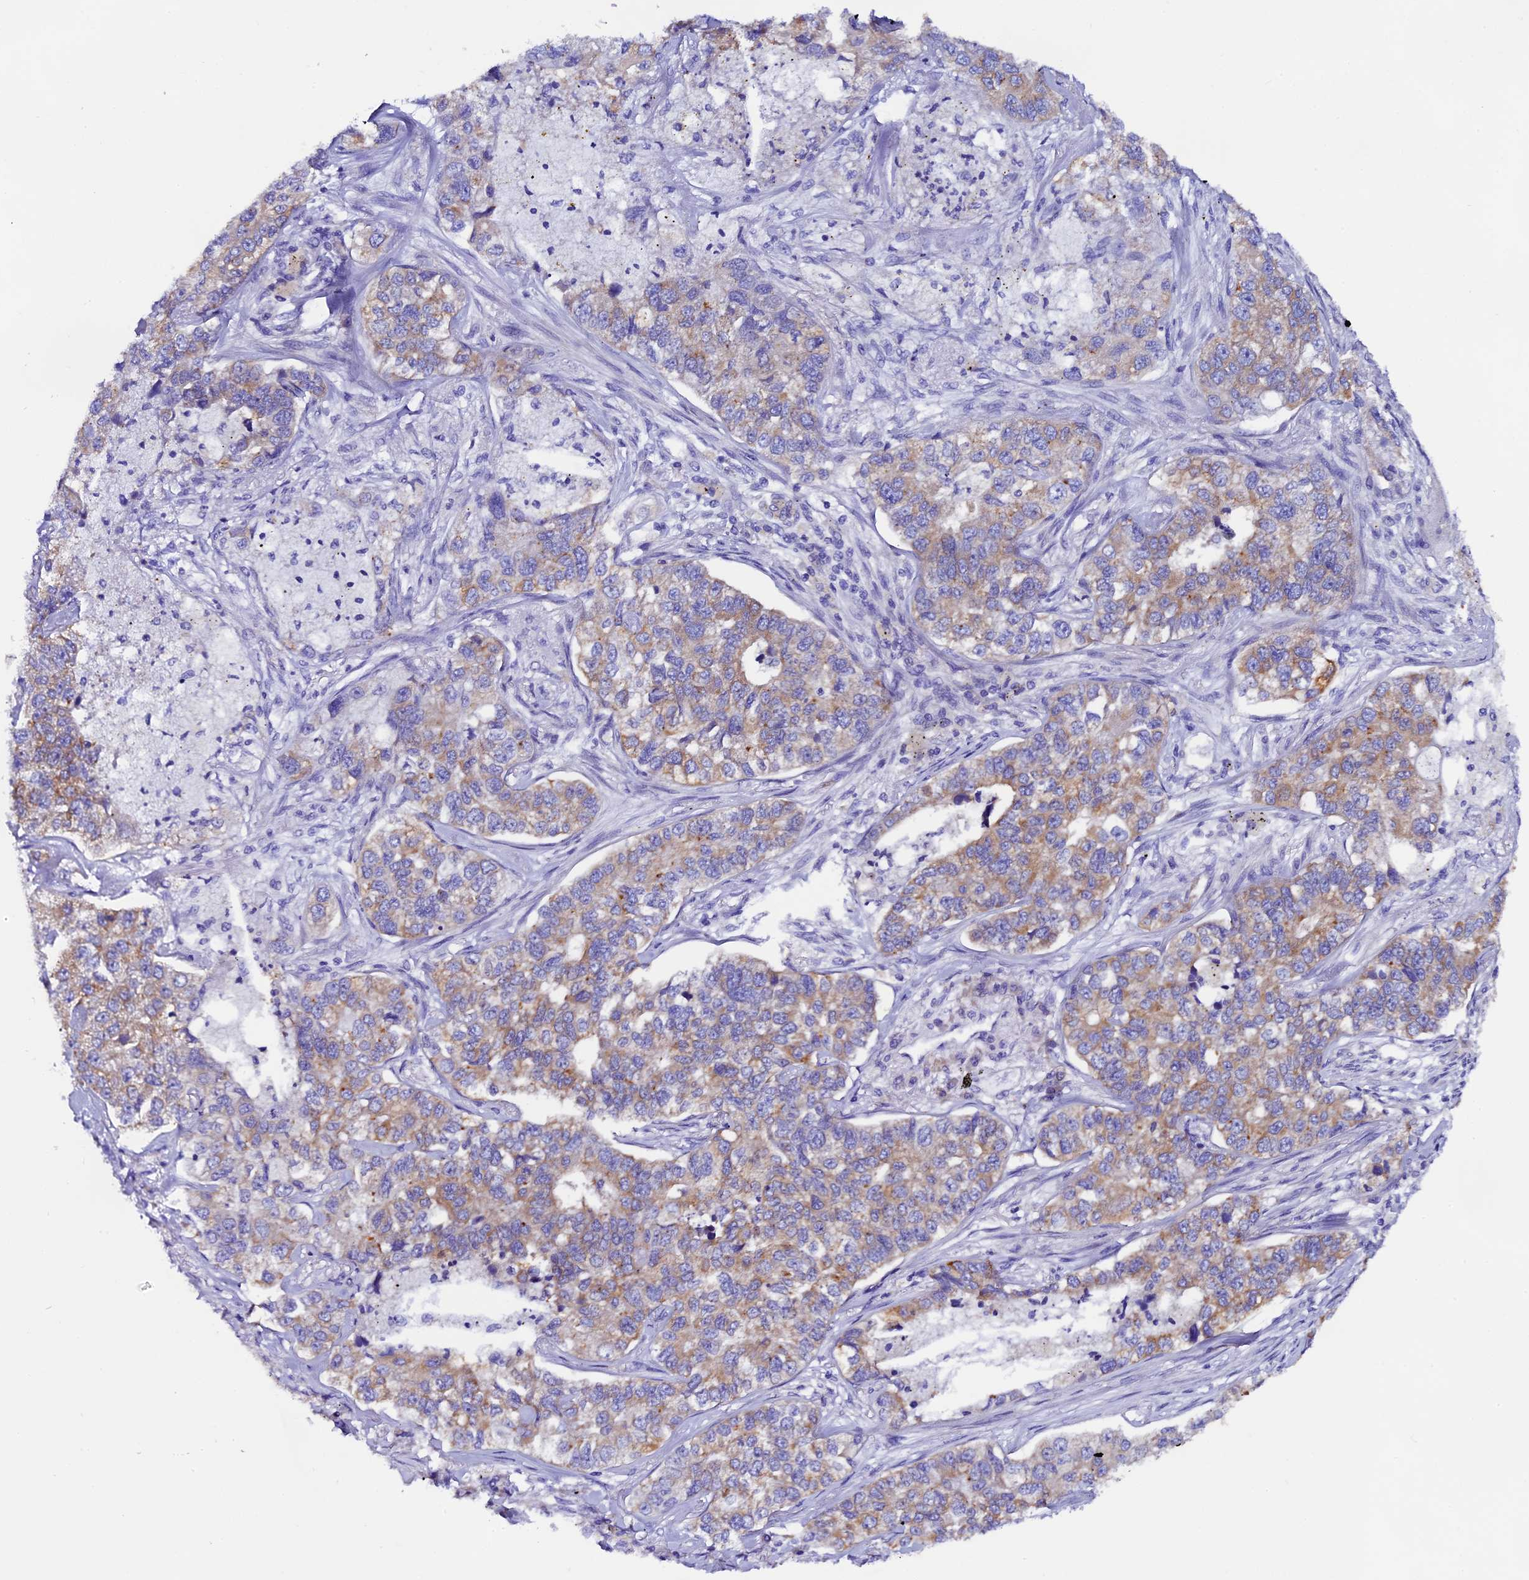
{"staining": {"intensity": "moderate", "quantity": ">75%", "location": "cytoplasmic/membranous"}, "tissue": "lung cancer", "cell_type": "Tumor cells", "image_type": "cancer", "snomed": [{"axis": "morphology", "description": "Adenocarcinoma, NOS"}, {"axis": "topography", "description": "Lung"}], "caption": "Immunohistochemistry (IHC) (DAB) staining of human lung cancer (adenocarcinoma) exhibits moderate cytoplasmic/membranous protein expression in about >75% of tumor cells. Ihc stains the protein of interest in brown and the nuclei are stained blue.", "gene": "COMTD1", "patient": {"sex": "male", "age": 49}}